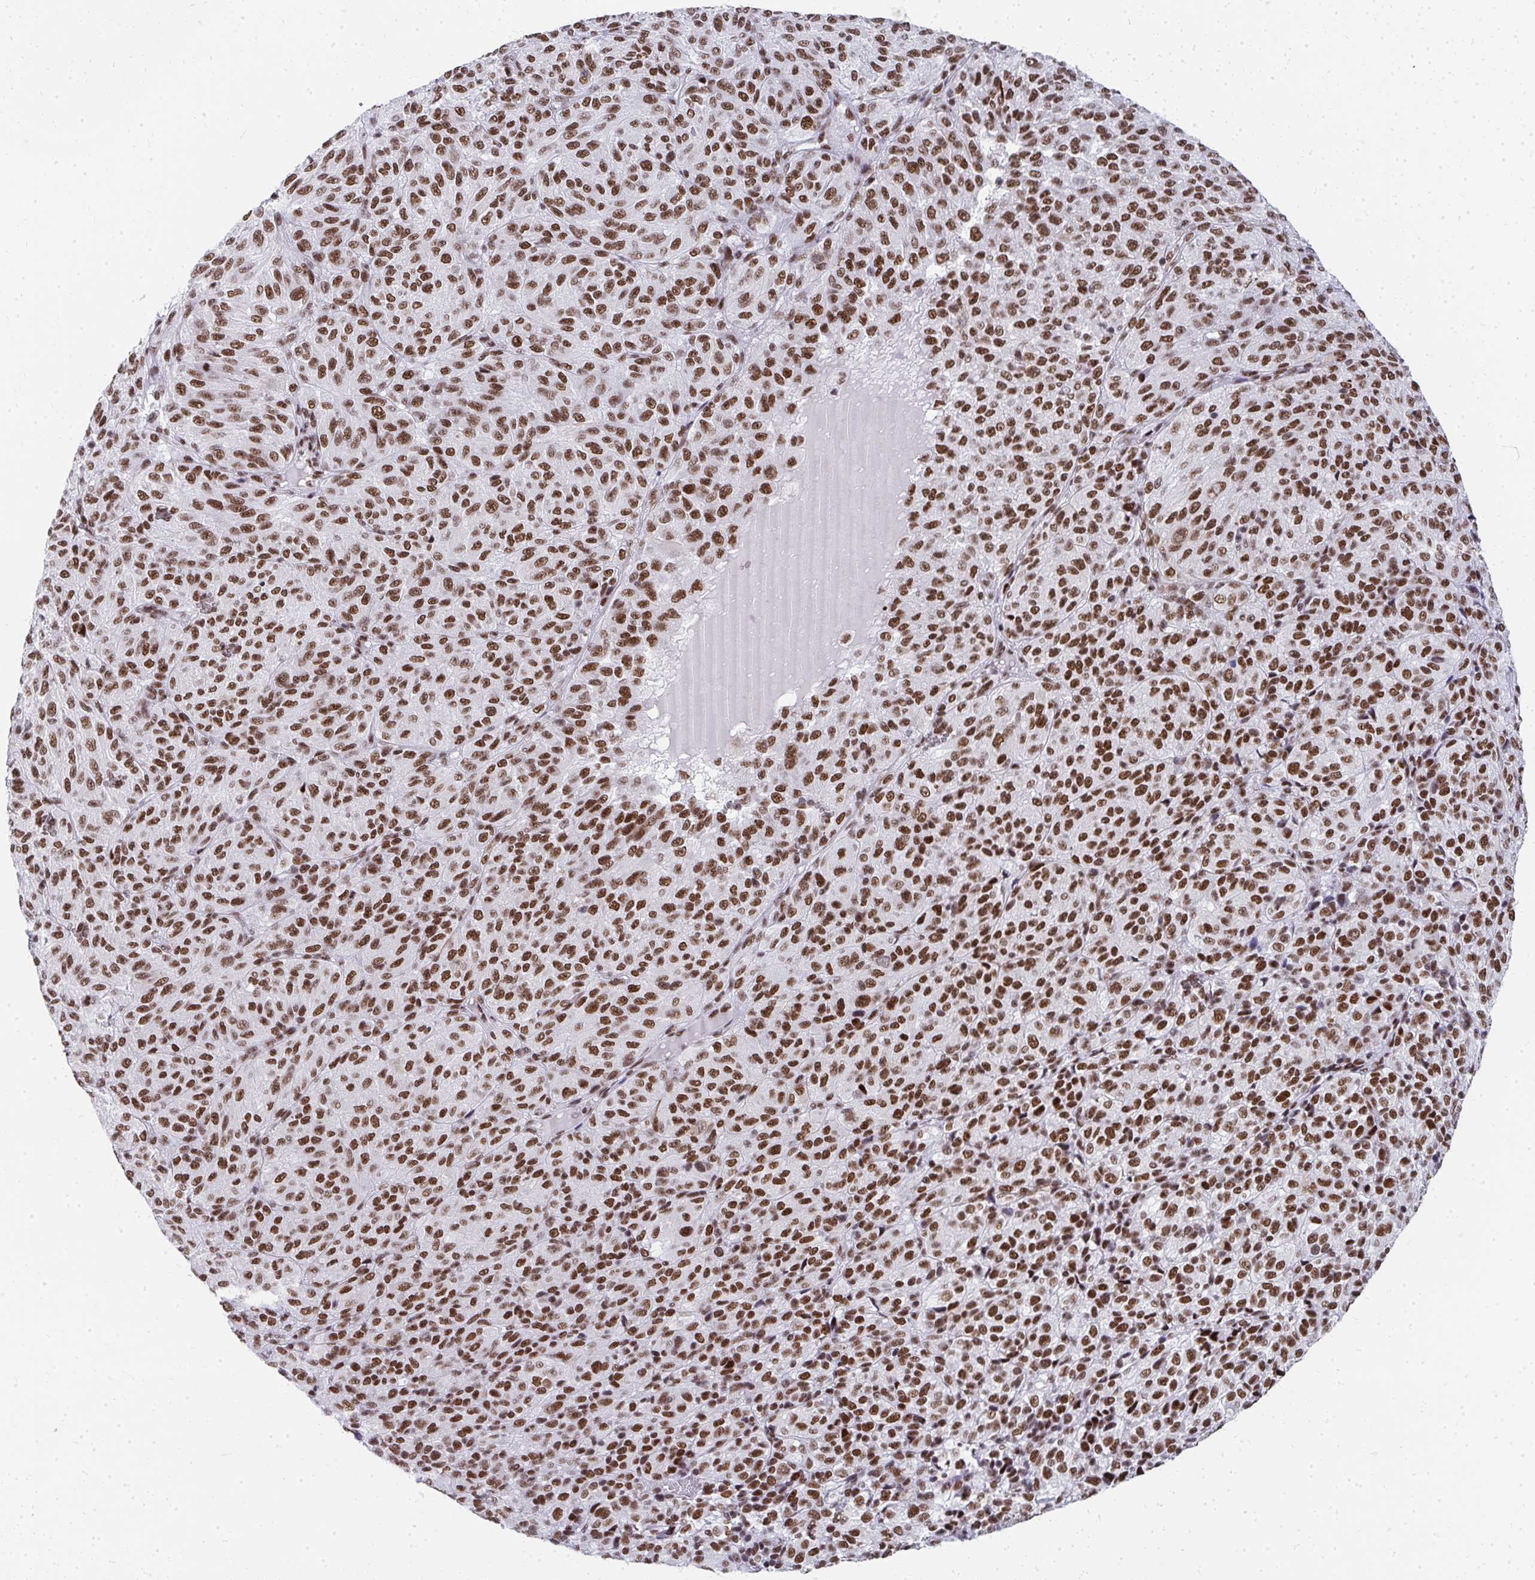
{"staining": {"intensity": "strong", "quantity": ">75%", "location": "nuclear"}, "tissue": "melanoma", "cell_type": "Tumor cells", "image_type": "cancer", "snomed": [{"axis": "morphology", "description": "Malignant melanoma, Metastatic site"}, {"axis": "topography", "description": "Brain"}], "caption": "IHC of human melanoma displays high levels of strong nuclear positivity in about >75% of tumor cells. Nuclei are stained in blue.", "gene": "CREBBP", "patient": {"sex": "female", "age": 56}}